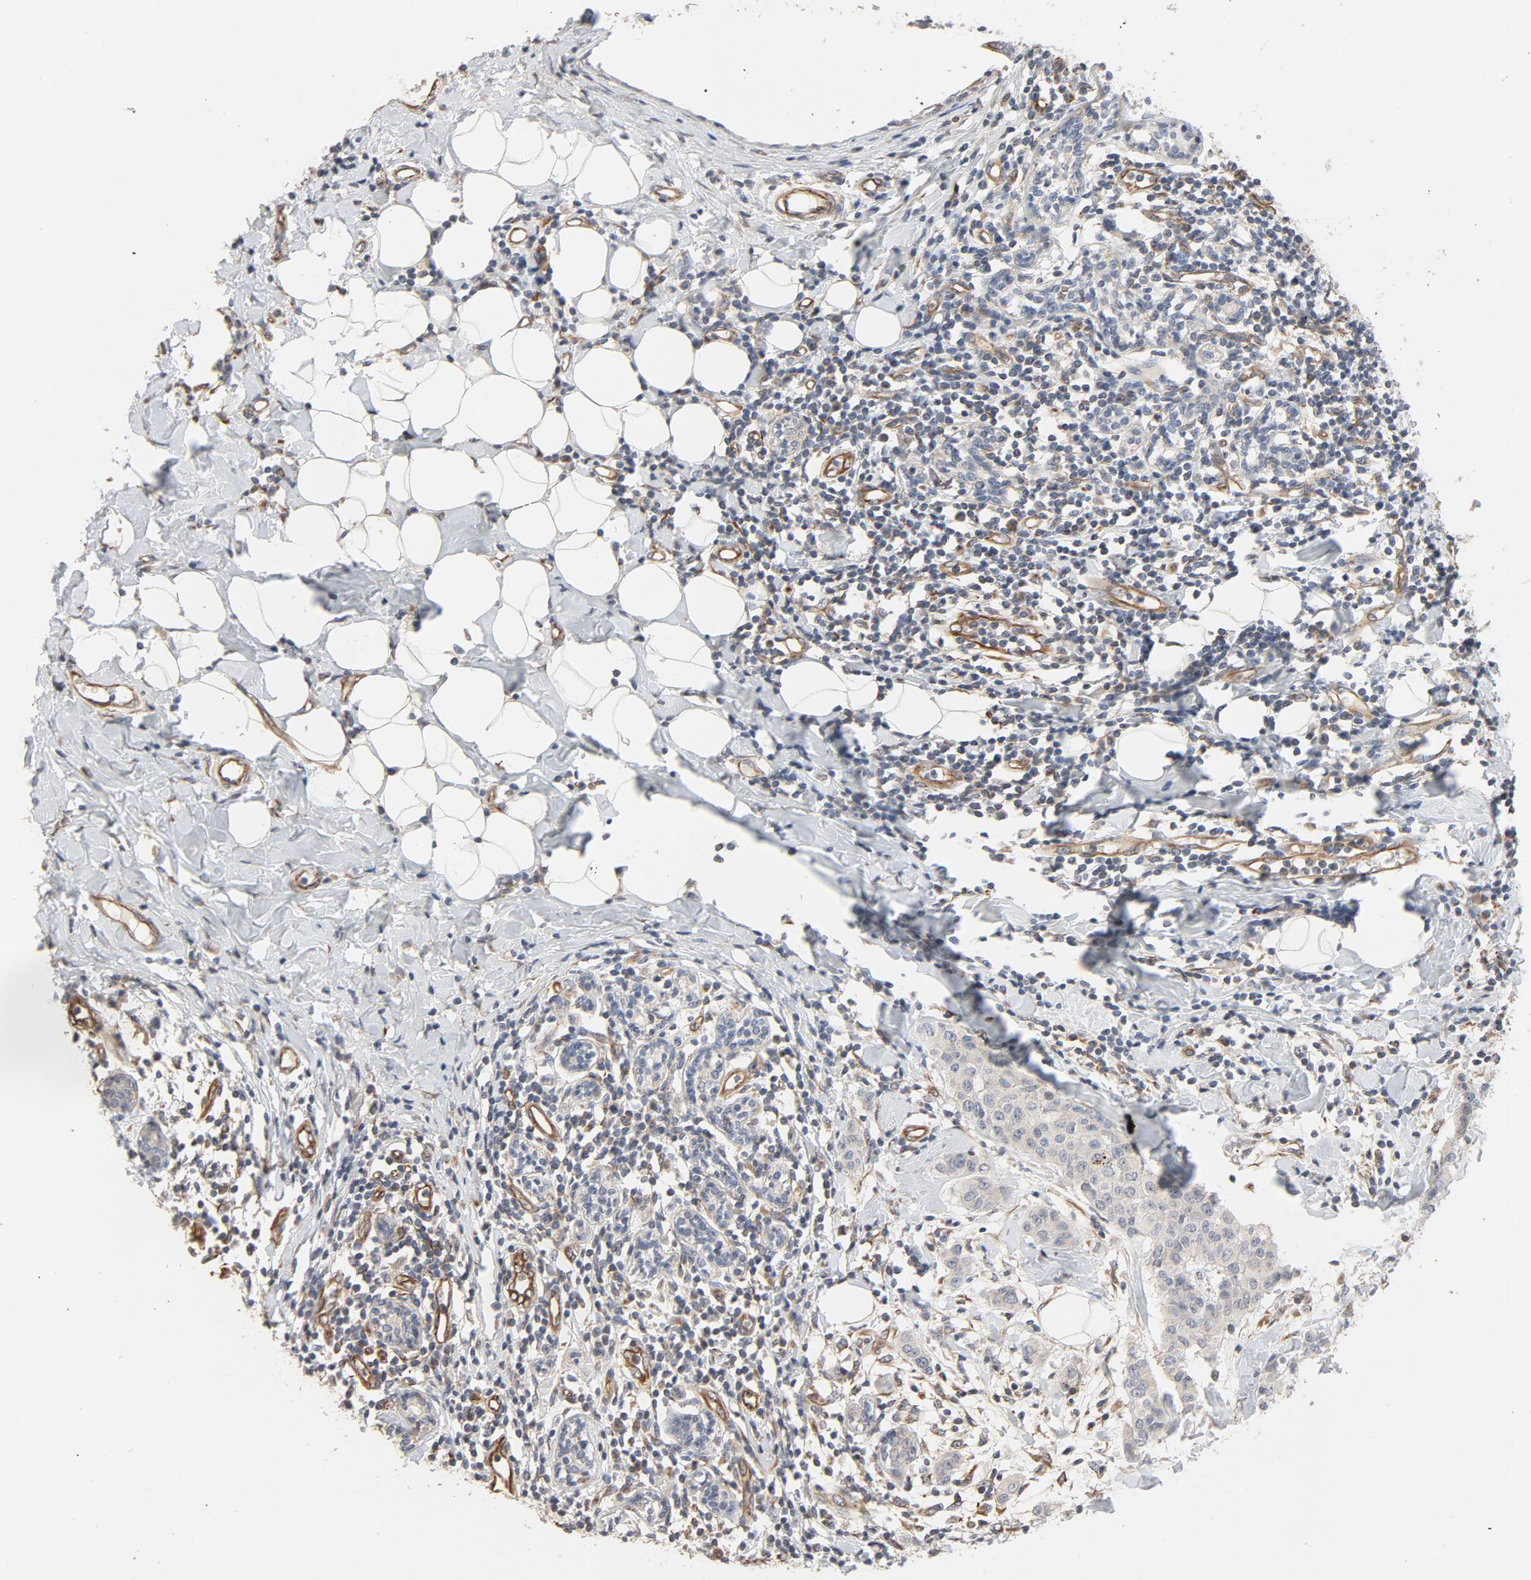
{"staining": {"intensity": "moderate", "quantity": ">75%", "location": "cytoplasmic/membranous"}, "tissue": "breast cancer", "cell_type": "Tumor cells", "image_type": "cancer", "snomed": [{"axis": "morphology", "description": "Duct carcinoma"}, {"axis": "topography", "description": "Breast"}], "caption": "Immunohistochemical staining of breast cancer (invasive ductal carcinoma) shows medium levels of moderate cytoplasmic/membranous staining in approximately >75% of tumor cells.", "gene": "TRIOBP", "patient": {"sex": "female", "age": 40}}